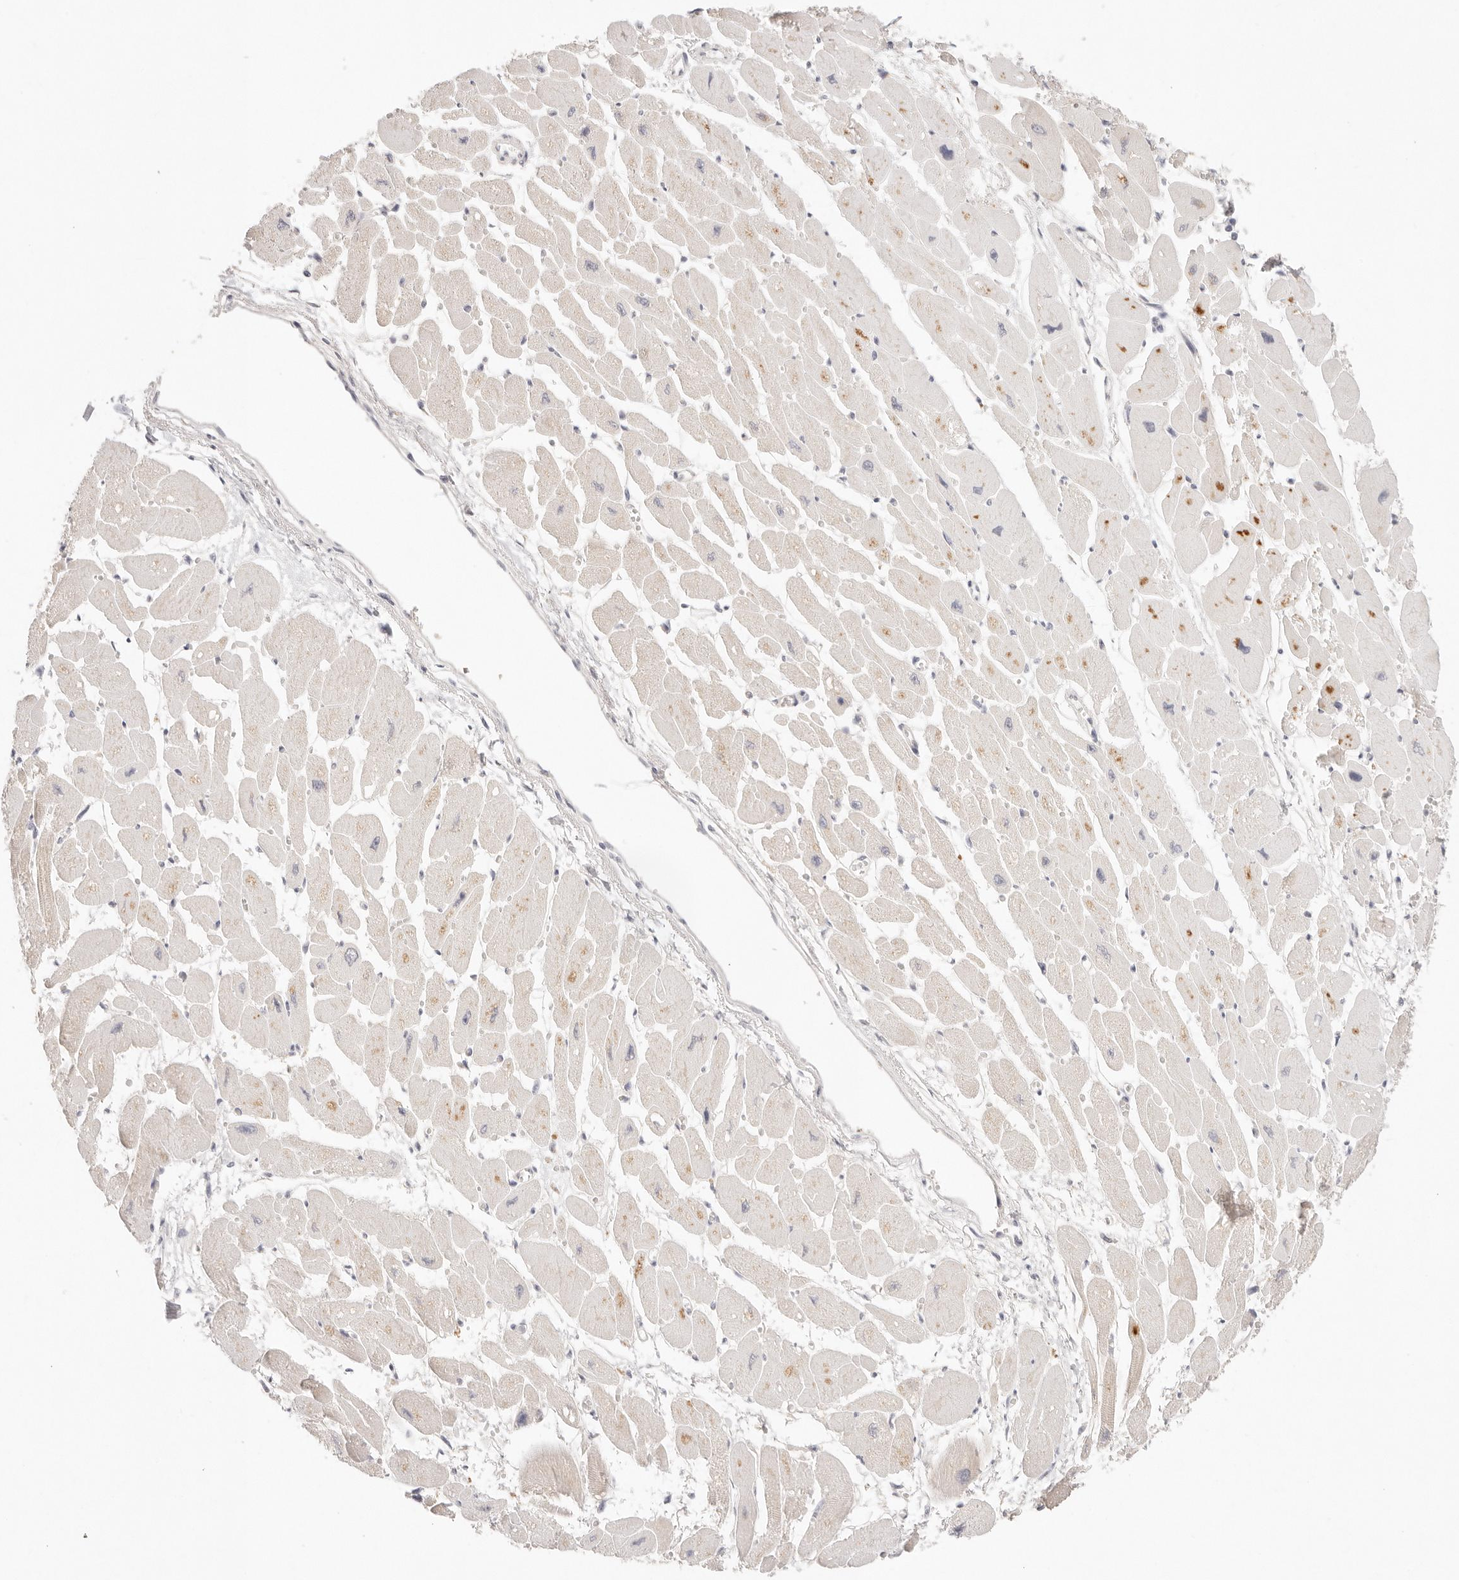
{"staining": {"intensity": "moderate", "quantity": "<25%", "location": "cytoplasmic/membranous"}, "tissue": "heart muscle", "cell_type": "Cardiomyocytes", "image_type": "normal", "snomed": [{"axis": "morphology", "description": "Normal tissue, NOS"}, {"axis": "topography", "description": "Heart"}], "caption": "An image showing moderate cytoplasmic/membranous staining in about <25% of cardiomyocytes in unremarkable heart muscle, as visualized by brown immunohistochemical staining.", "gene": "SPHK1", "patient": {"sex": "female", "age": 54}}